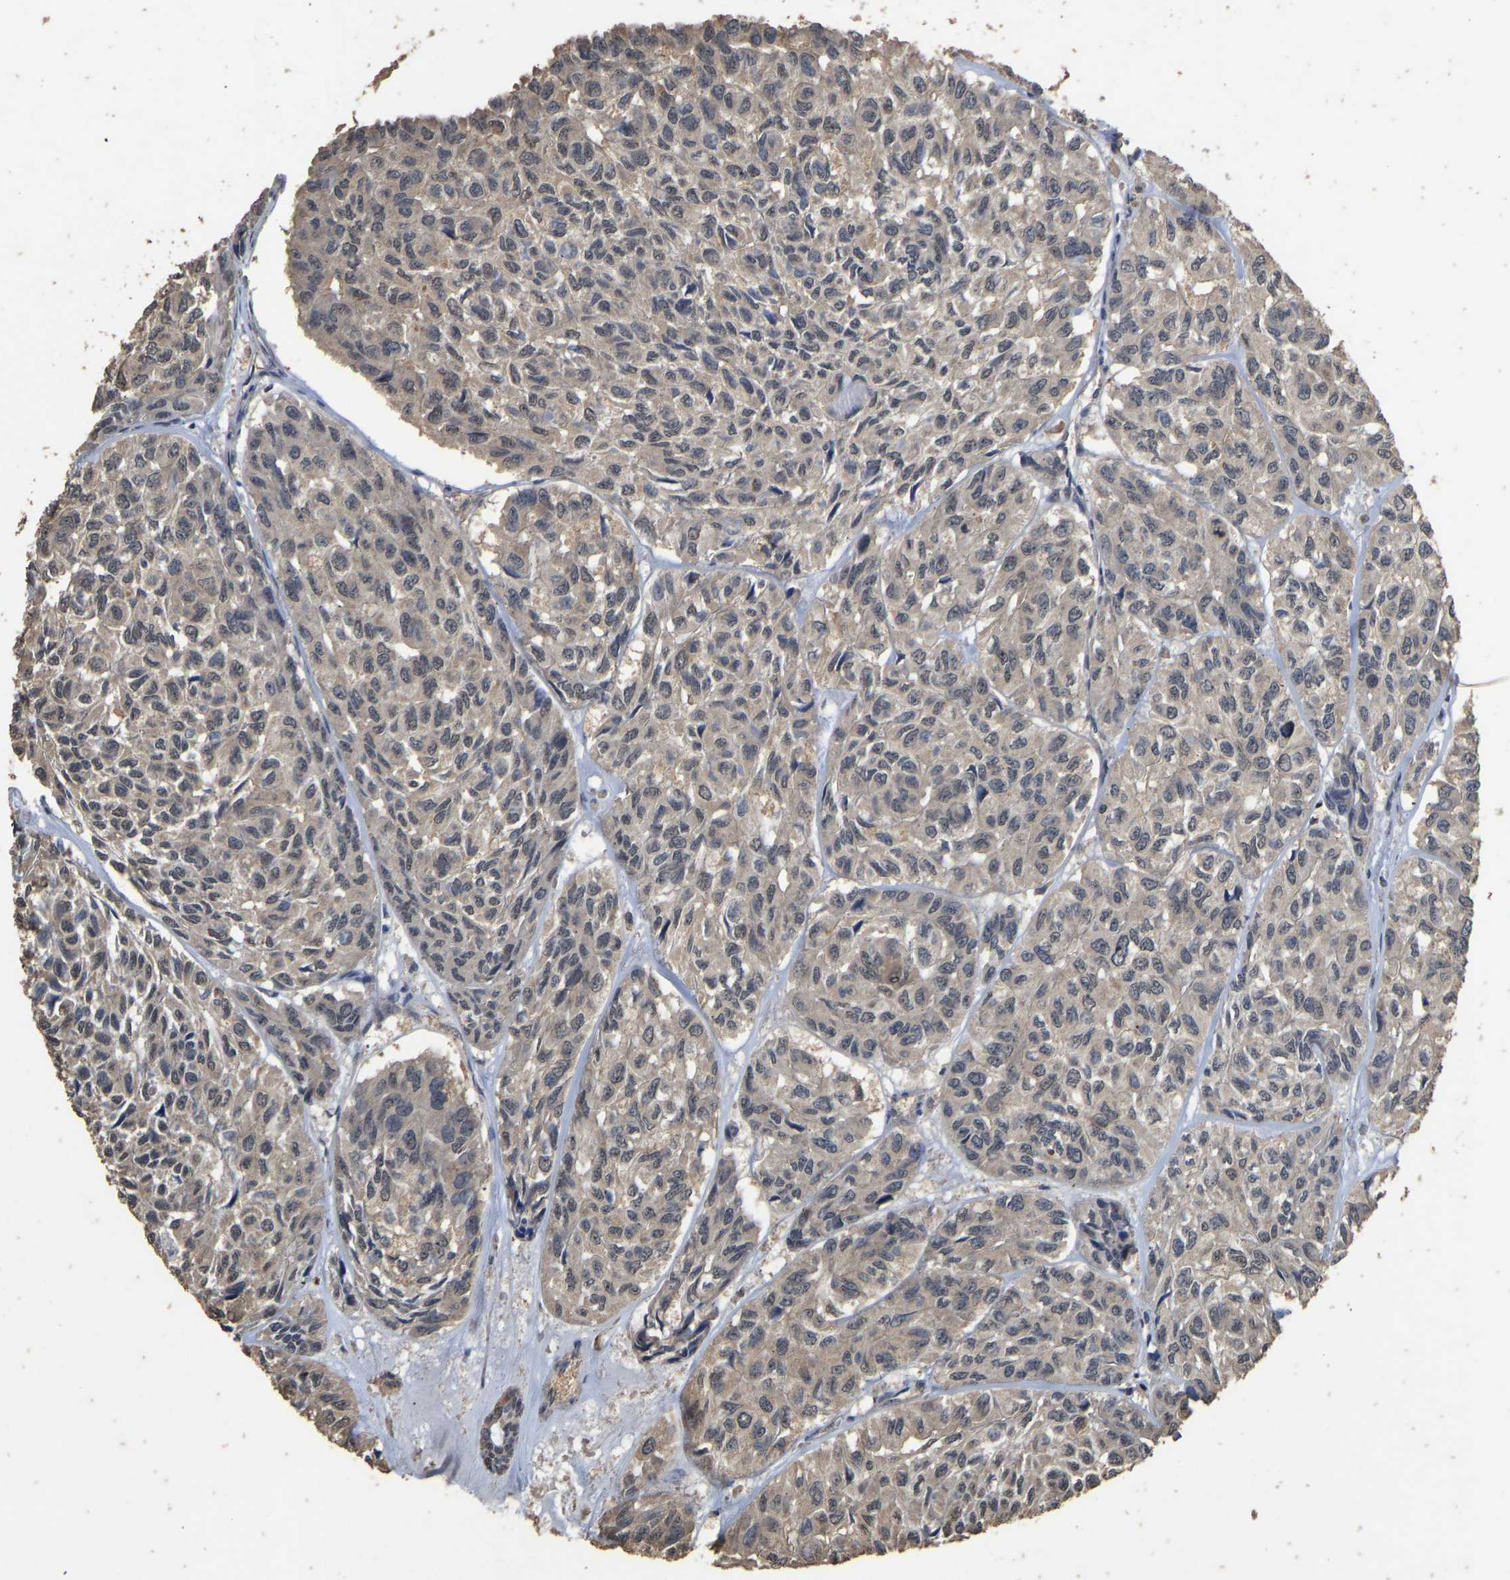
{"staining": {"intensity": "moderate", "quantity": ">75%", "location": "cytoplasmic/membranous"}, "tissue": "head and neck cancer", "cell_type": "Tumor cells", "image_type": "cancer", "snomed": [{"axis": "morphology", "description": "Adenocarcinoma, NOS"}, {"axis": "topography", "description": "Salivary gland, NOS"}, {"axis": "topography", "description": "Head-Neck"}], "caption": "Tumor cells display moderate cytoplasmic/membranous positivity in about >75% of cells in adenocarcinoma (head and neck). The staining was performed using DAB (3,3'-diaminobenzidine), with brown indicating positive protein expression. Nuclei are stained blue with hematoxylin.", "gene": "CIDEC", "patient": {"sex": "female", "age": 76}}